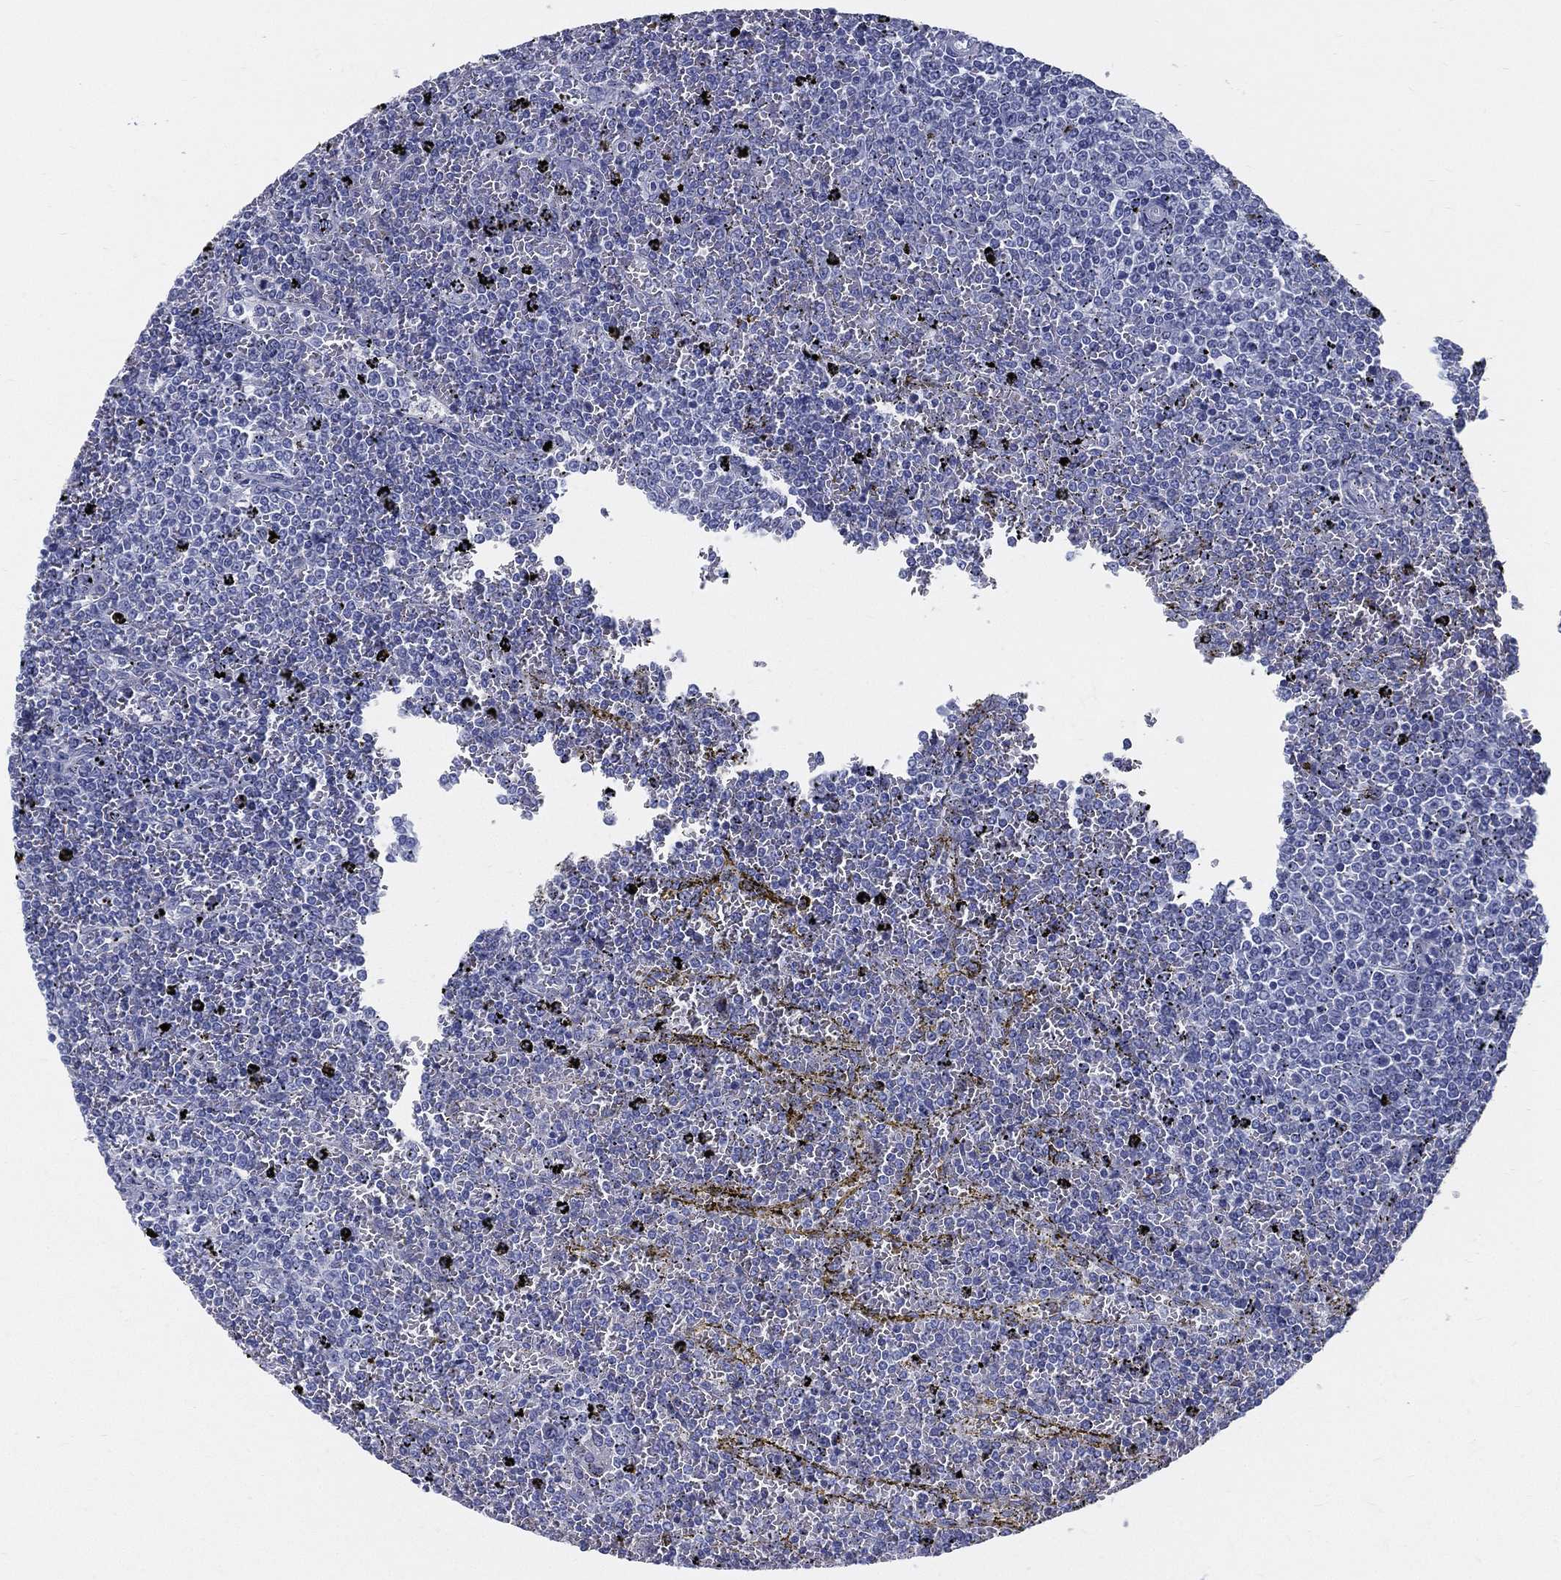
{"staining": {"intensity": "negative", "quantity": "none", "location": "none"}, "tissue": "lymphoma", "cell_type": "Tumor cells", "image_type": "cancer", "snomed": [{"axis": "morphology", "description": "Malignant lymphoma, non-Hodgkin's type, Low grade"}, {"axis": "topography", "description": "Spleen"}], "caption": "Tumor cells show no significant protein expression in low-grade malignant lymphoma, non-Hodgkin's type. The staining was performed using DAB to visualize the protein expression in brown, while the nuclei were stained in blue with hematoxylin (Magnification: 20x).", "gene": "STS", "patient": {"sex": "female", "age": 77}}